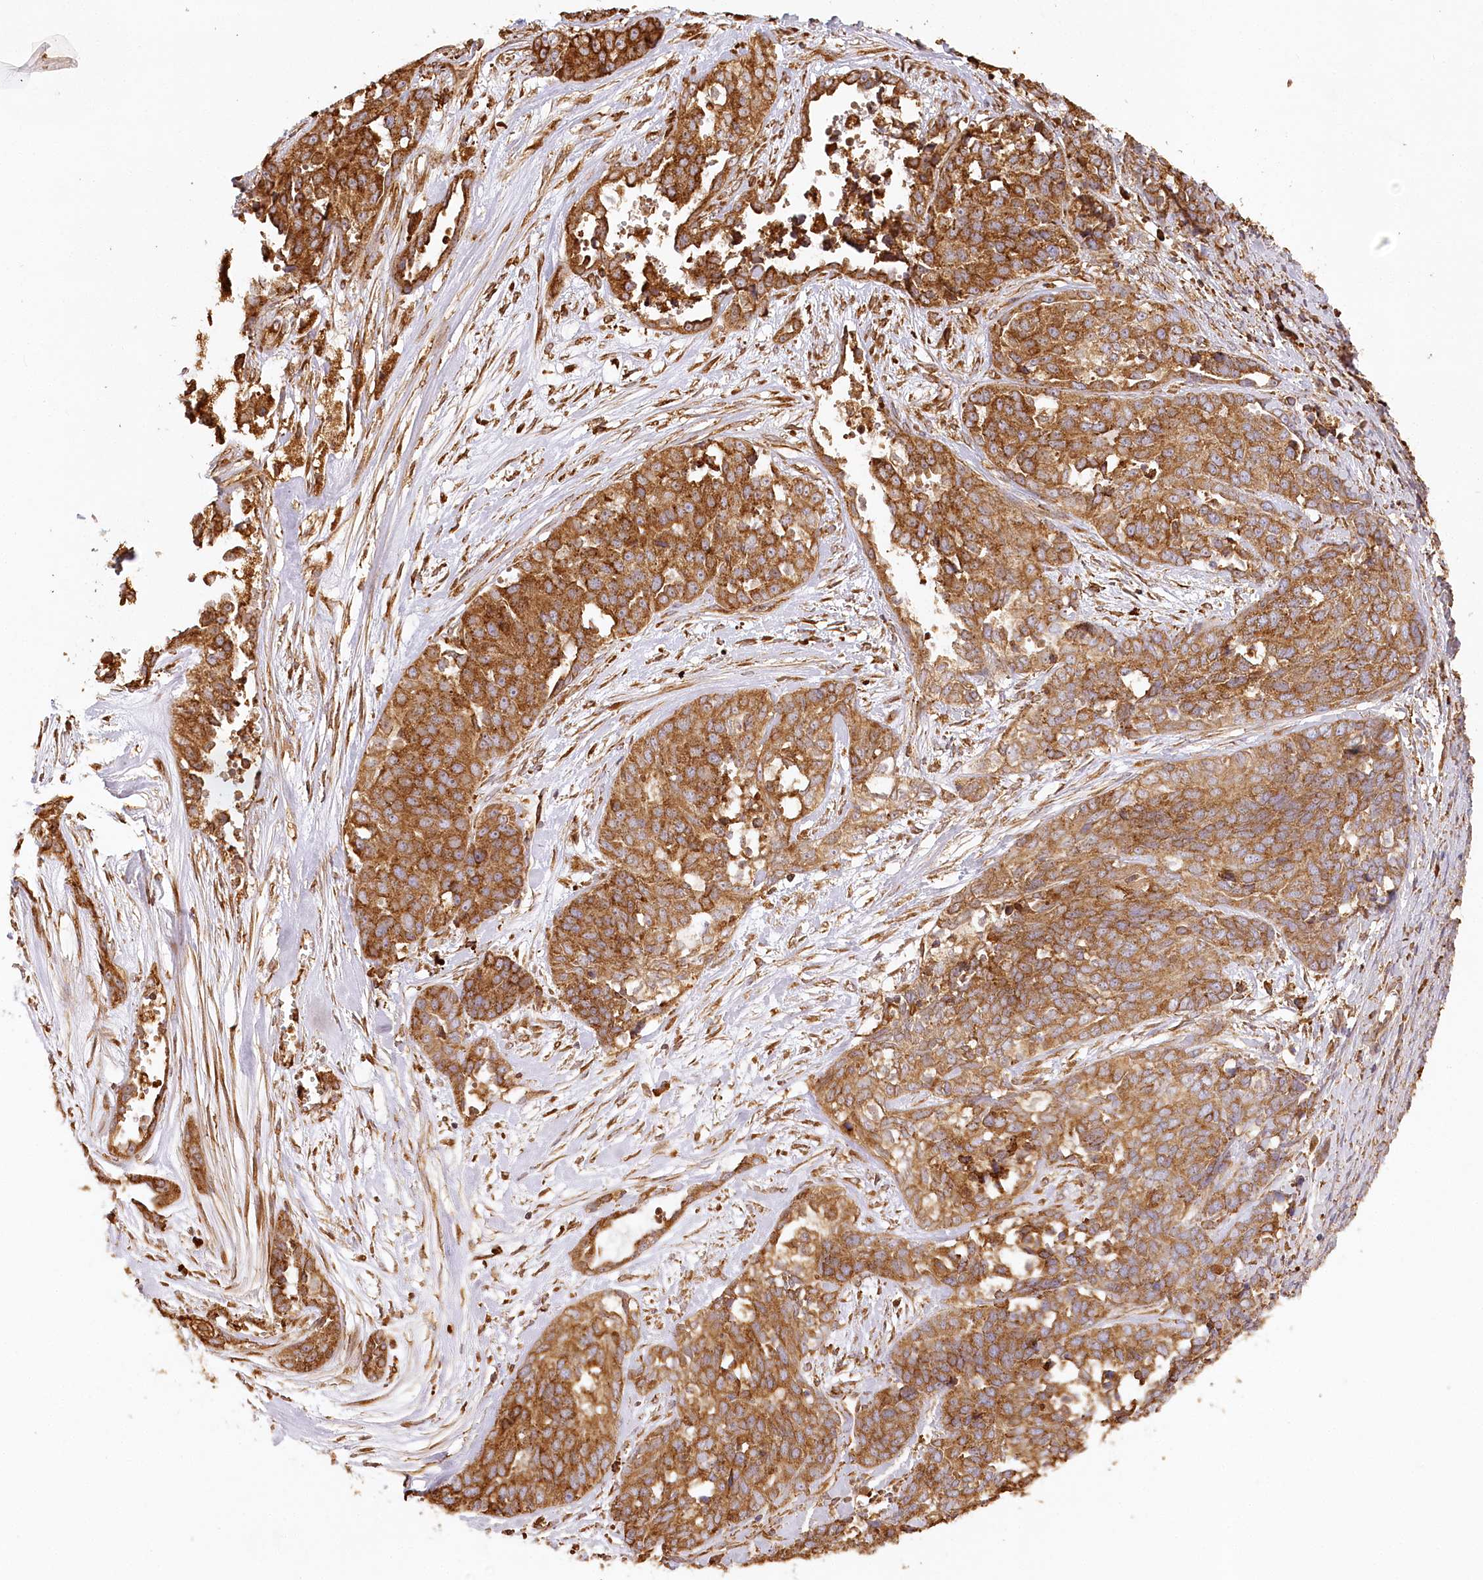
{"staining": {"intensity": "strong", "quantity": ">75%", "location": "cytoplasmic/membranous"}, "tissue": "ovarian cancer", "cell_type": "Tumor cells", "image_type": "cancer", "snomed": [{"axis": "morphology", "description": "Cystadenocarcinoma, serous, NOS"}, {"axis": "topography", "description": "Ovary"}], "caption": "A brown stain highlights strong cytoplasmic/membranous expression of a protein in human serous cystadenocarcinoma (ovarian) tumor cells.", "gene": "ACAP2", "patient": {"sex": "female", "age": 44}}